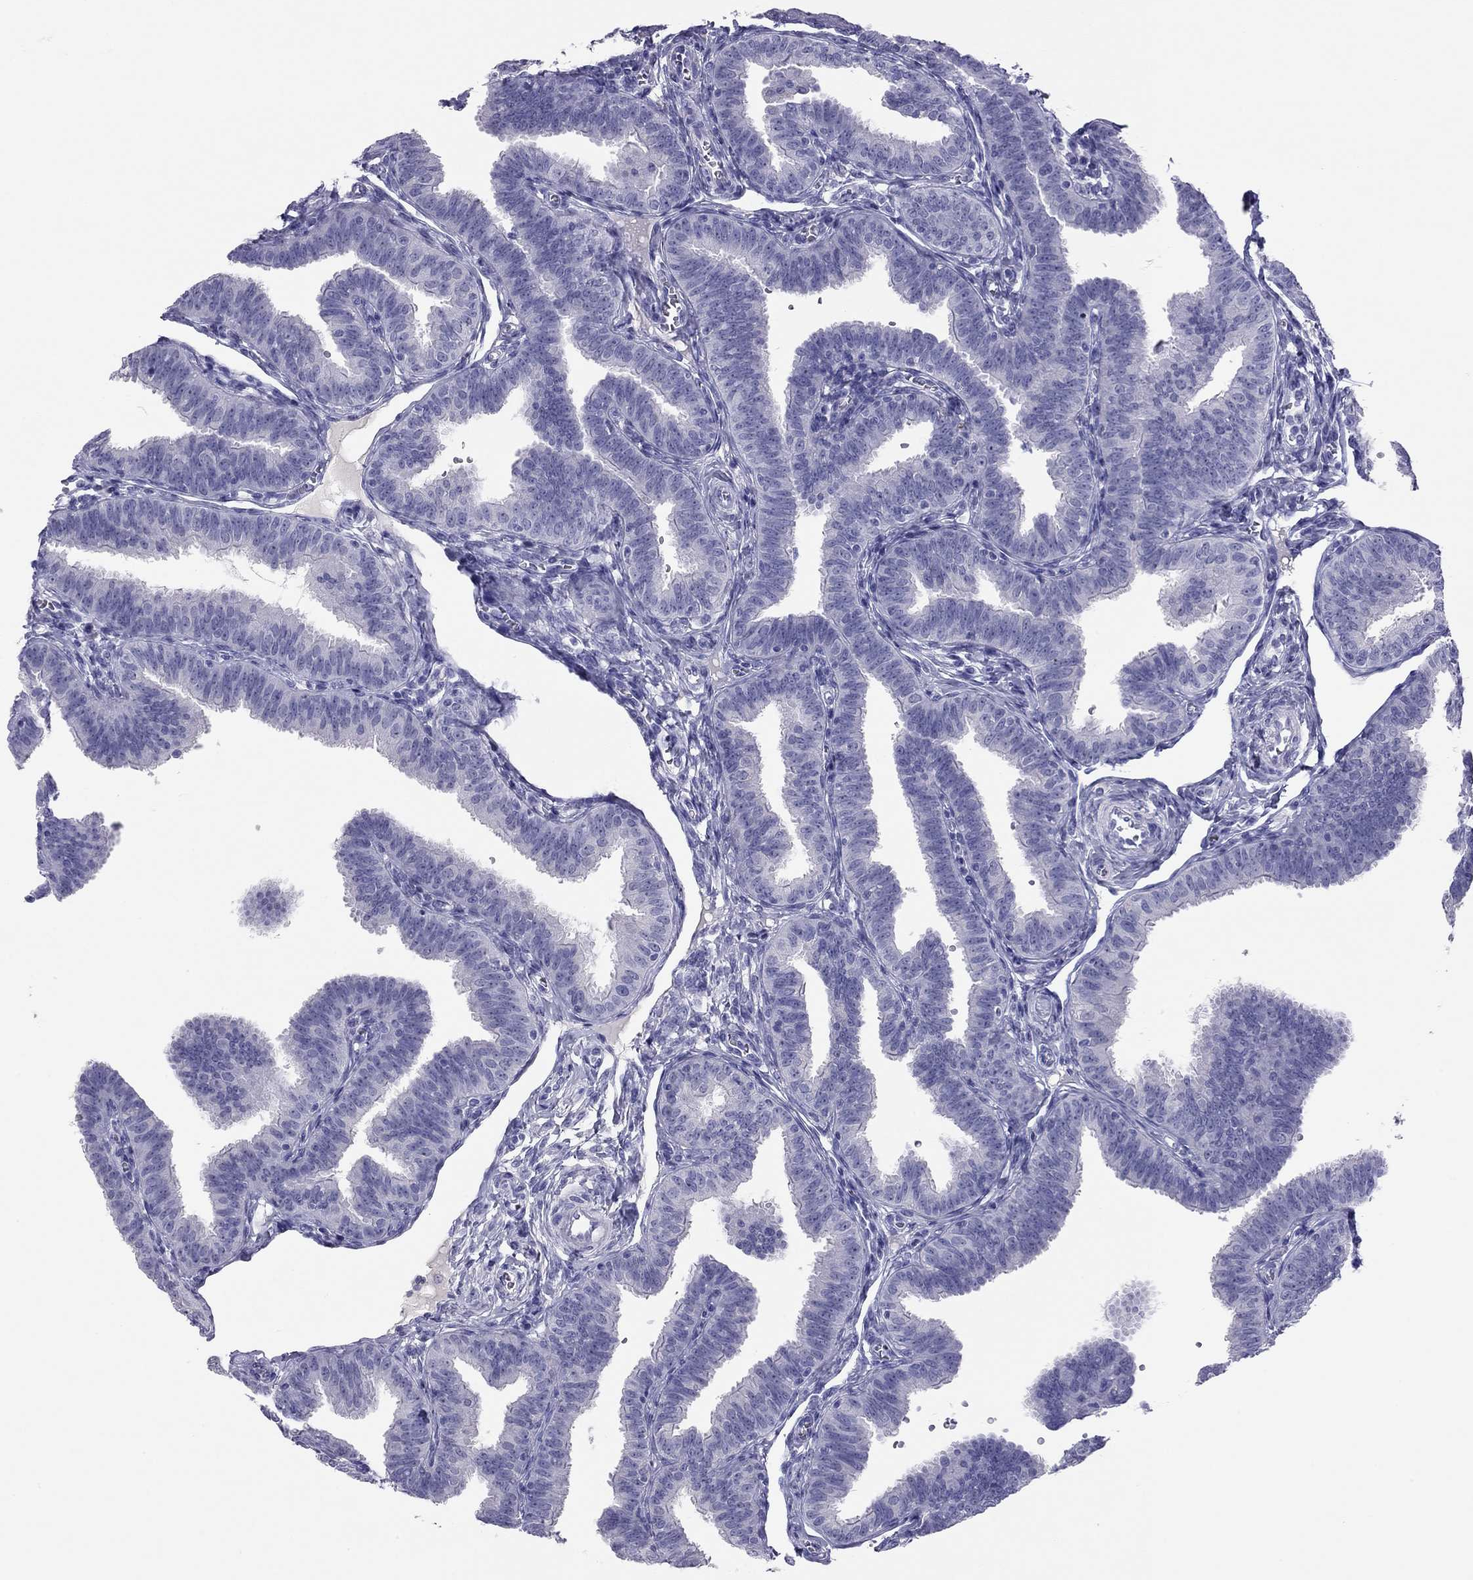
{"staining": {"intensity": "negative", "quantity": "none", "location": "none"}, "tissue": "fallopian tube", "cell_type": "Glandular cells", "image_type": "normal", "snomed": [{"axis": "morphology", "description": "Normal tissue, NOS"}, {"axis": "topography", "description": "Fallopian tube"}], "caption": "The micrograph reveals no staining of glandular cells in benign fallopian tube. (DAB IHC, high magnification).", "gene": "ODF4", "patient": {"sex": "female", "age": 25}}